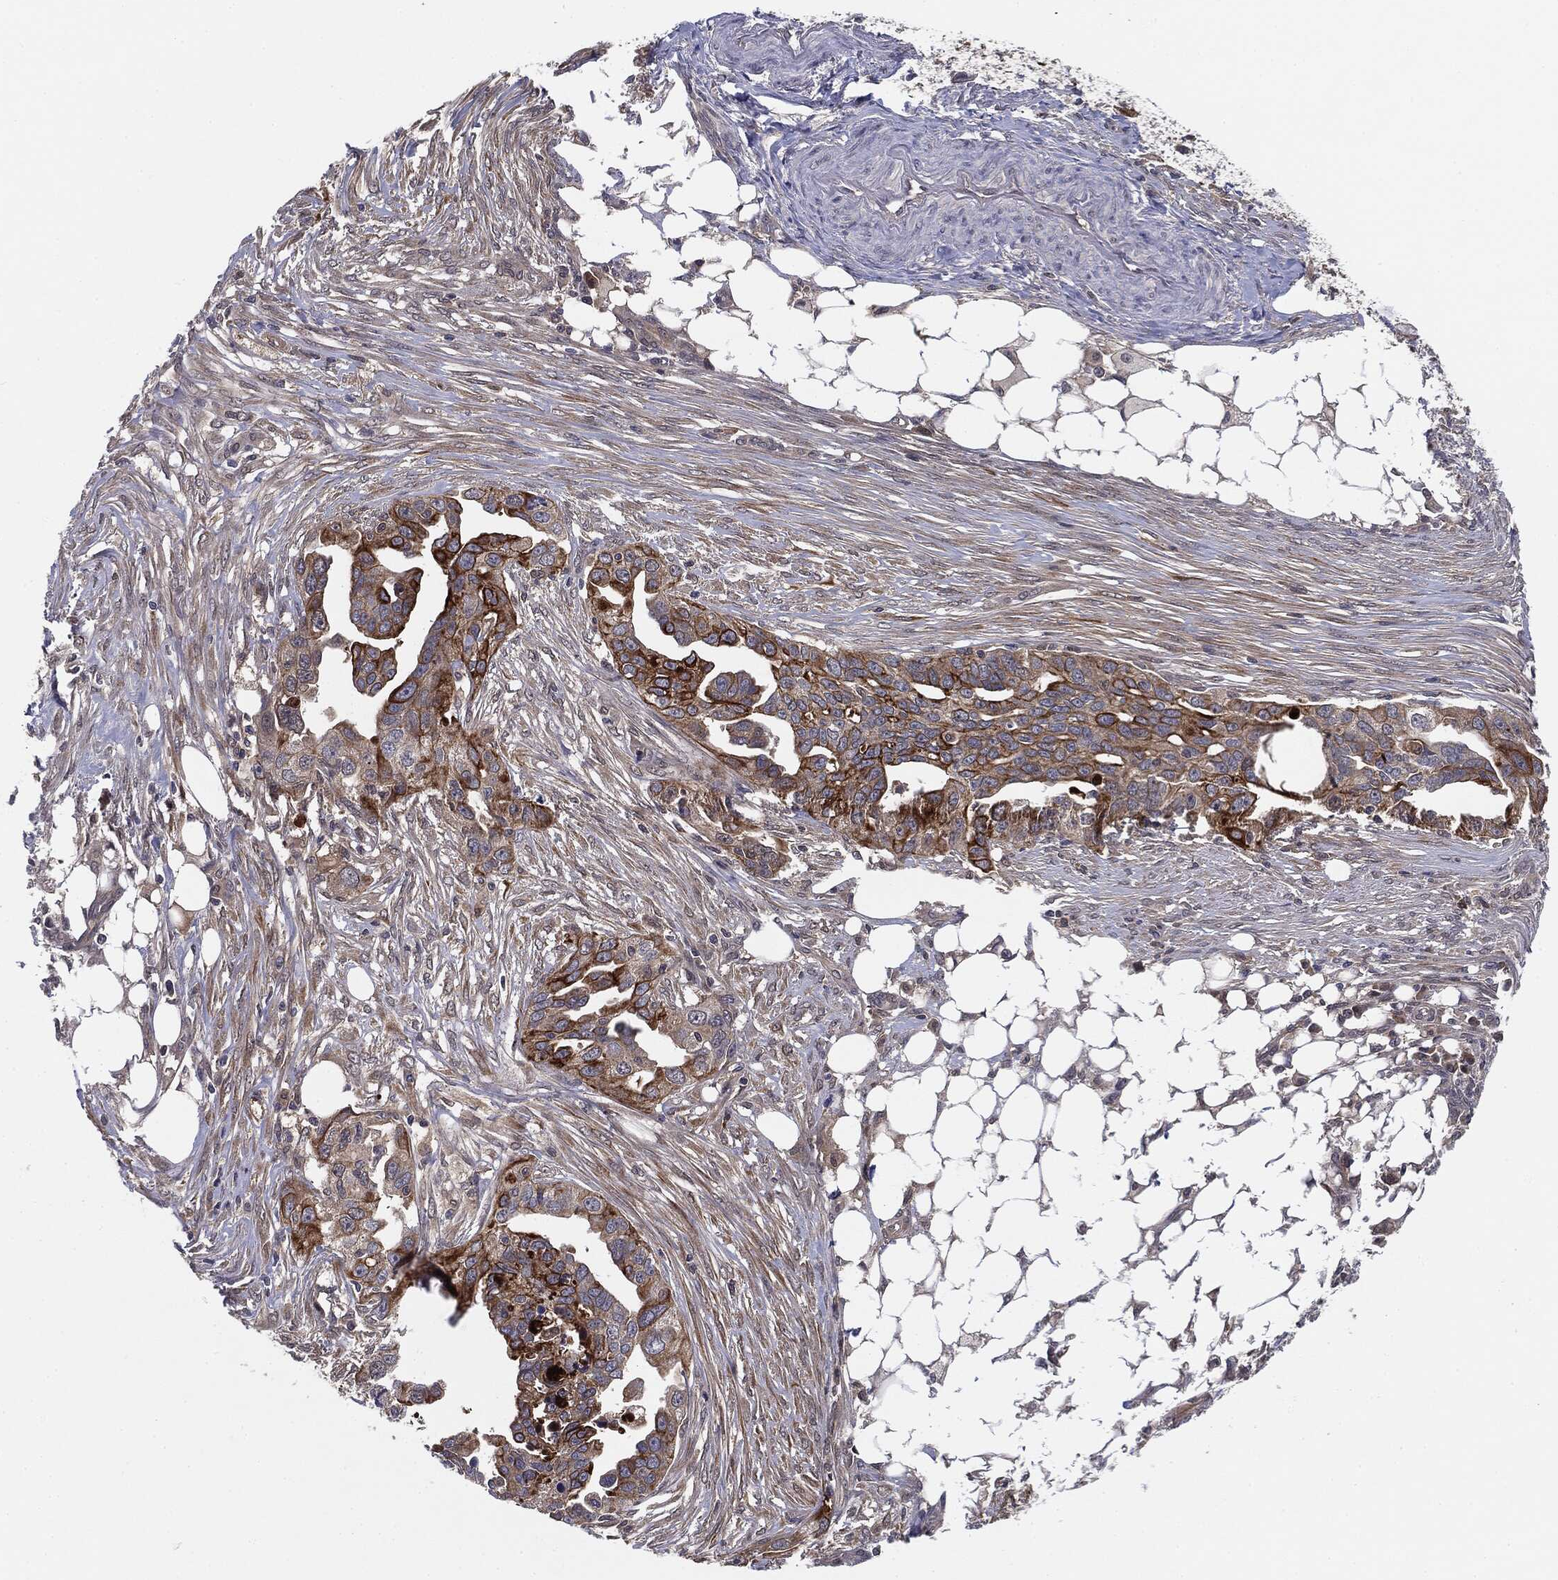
{"staining": {"intensity": "strong", "quantity": "25%-75%", "location": "cytoplasmic/membranous"}, "tissue": "ovarian cancer", "cell_type": "Tumor cells", "image_type": "cancer", "snomed": [{"axis": "morphology", "description": "Carcinoma, endometroid"}, {"axis": "morphology", "description": "Cystadenocarcinoma, serous, NOS"}, {"axis": "topography", "description": "Ovary"}], "caption": "This is an image of immunohistochemistry (IHC) staining of ovarian cancer (endometroid carcinoma), which shows strong expression in the cytoplasmic/membranous of tumor cells.", "gene": "KRT7", "patient": {"sex": "female", "age": 45}}